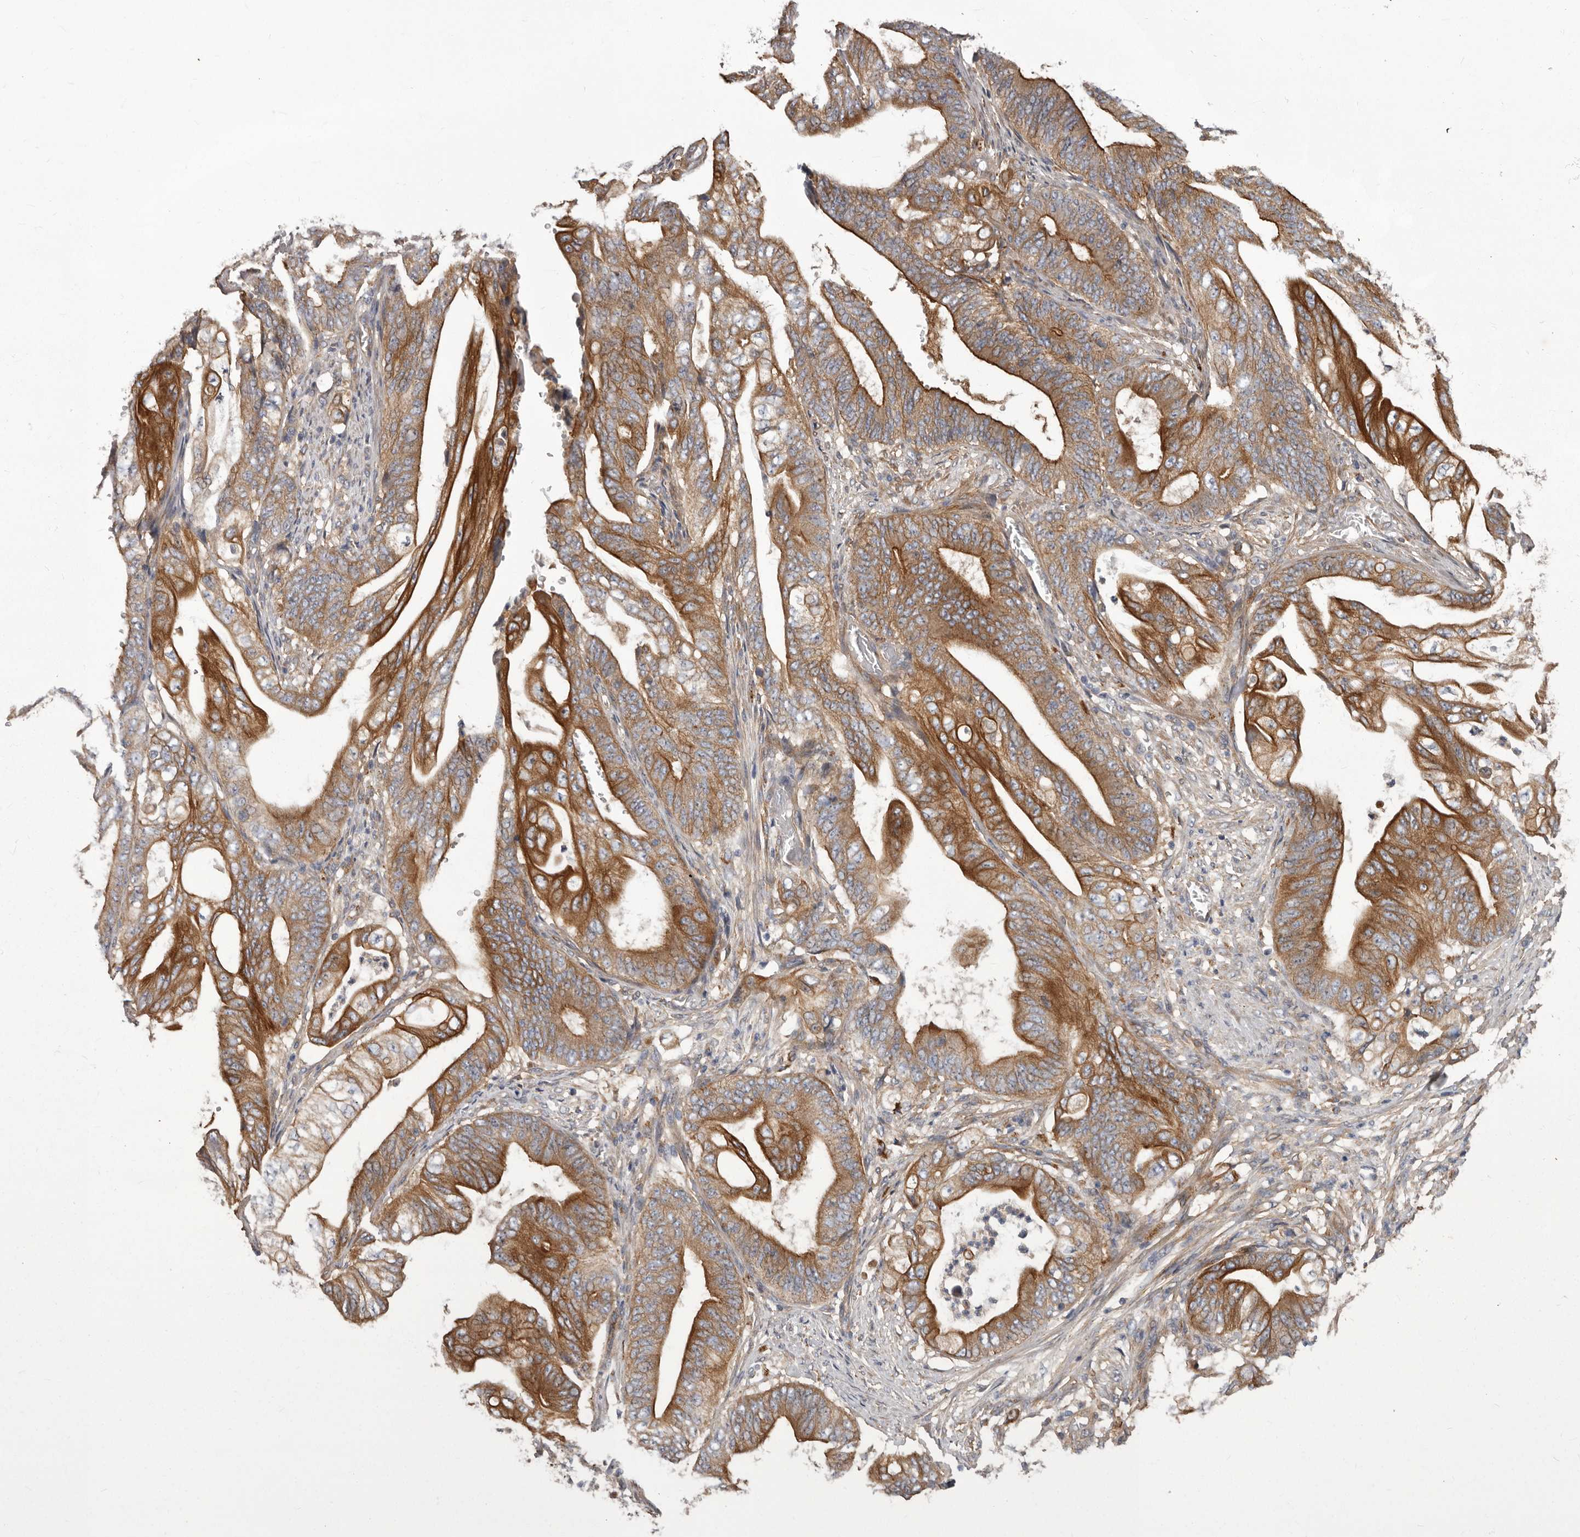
{"staining": {"intensity": "moderate", "quantity": ">75%", "location": "cytoplasmic/membranous"}, "tissue": "stomach cancer", "cell_type": "Tumor cells", "image_type": "cancer", "snomed": [{"axis": "morphology", "description": "Adenocarcinoma, NOS"}, {"axis": "topography", "description": "Stomach"}], "caption": "Stomach cancer stained for a protein (brown) exhibits moderate cytoplasmic/membranous positive staining in about >75% of tumor cells.", "gene": "ENAH", "patient": {"sex": "female", "age": 73}}